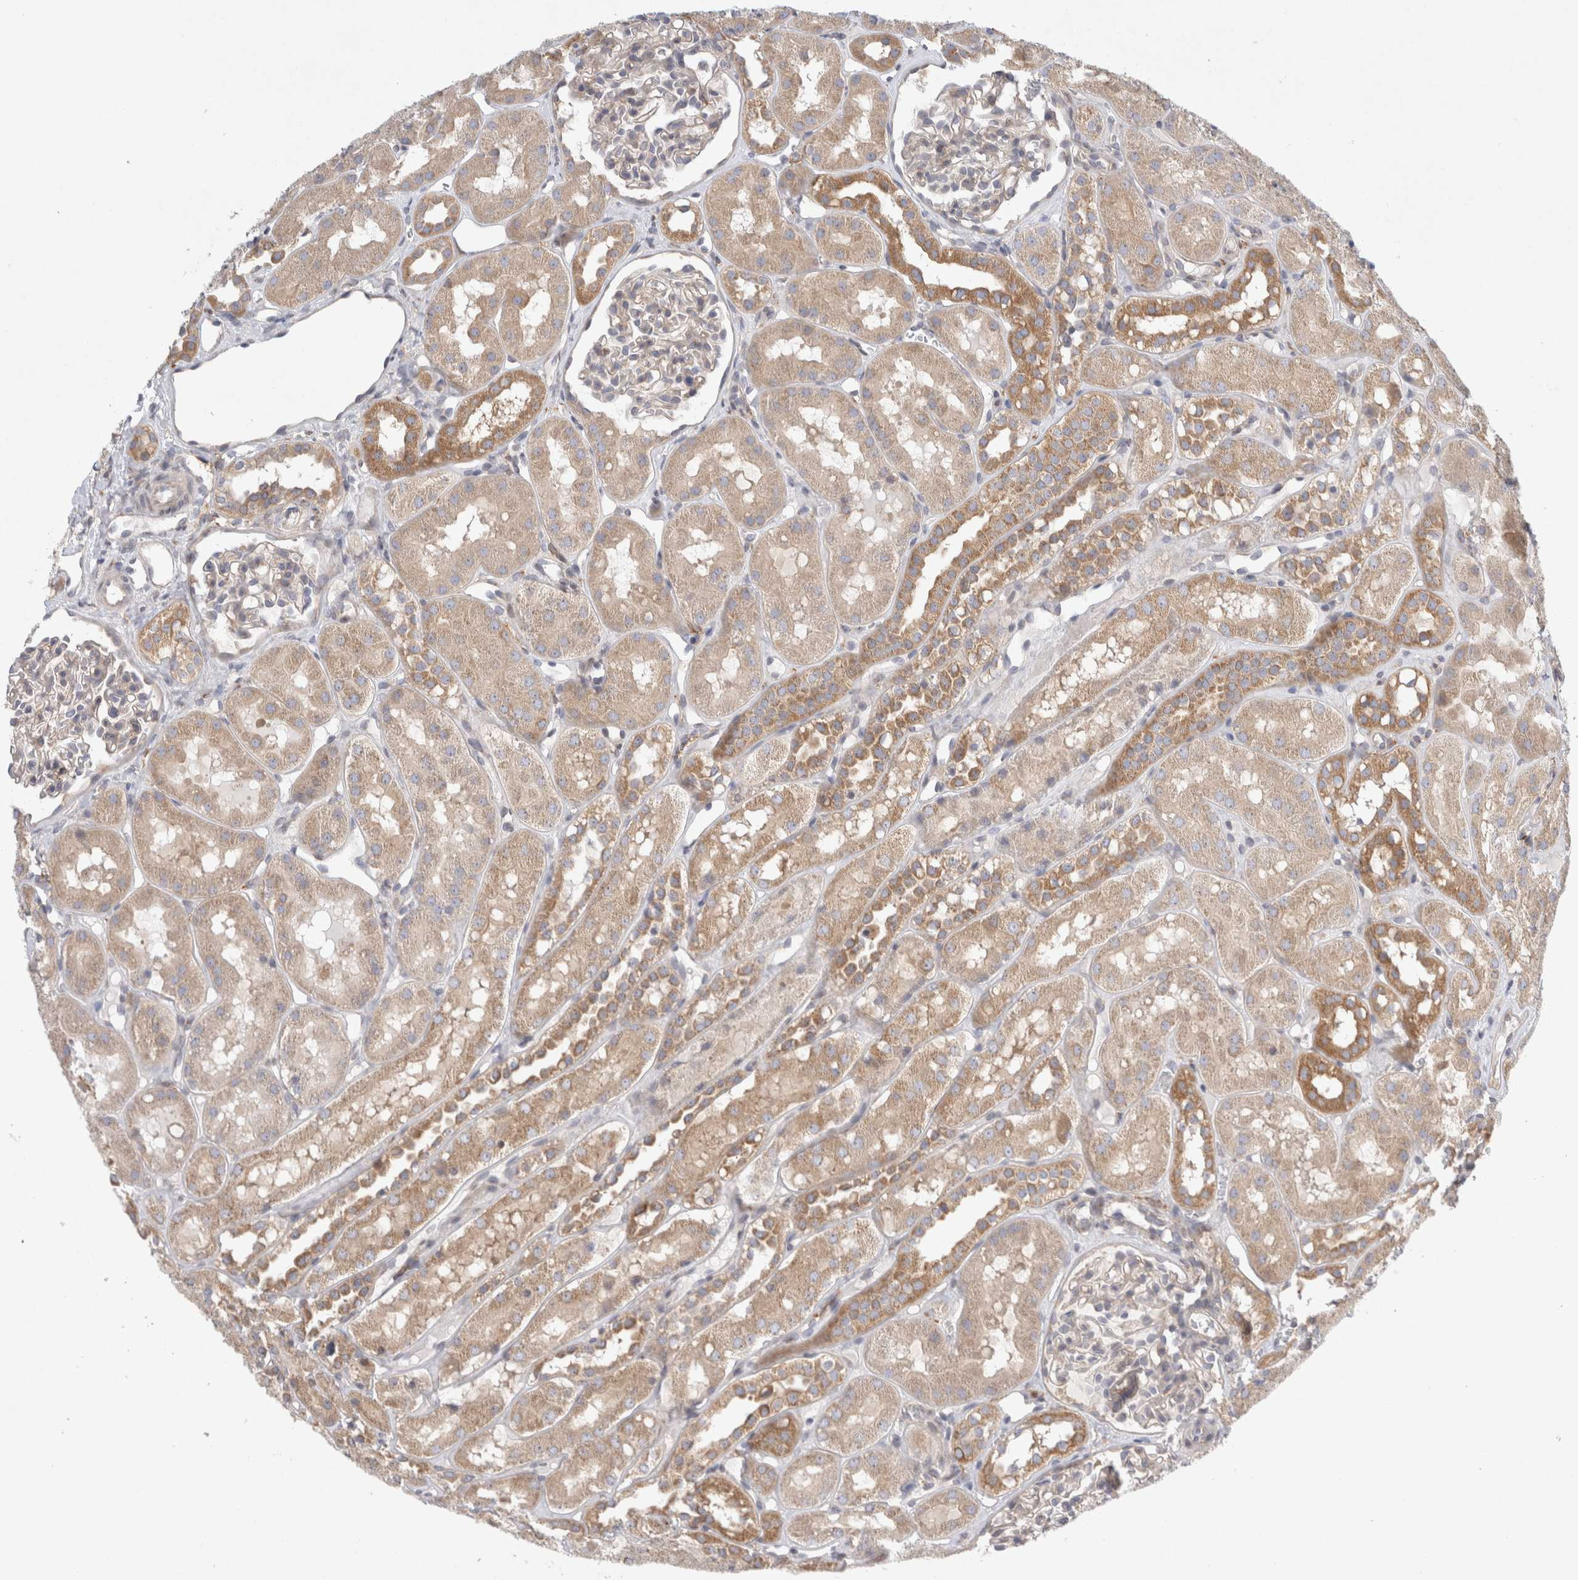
{"staining": {"intensity": "negative", "quantity": "none", "location": "none"}, "tissue": "kidney", "cell_type": "Cells in glomeruli", "image_type": "normal", "snomed": [{"axis": "morphology", "description": "Normal tissue, NOS"}, {"axis": "topography", "description": "Kidney"}], "caption": "DAB immunohistochemical staining of normal kidney displays no significant positivity in cells in glomeruli.", "gene": "CDCA7L", "patient": {"sex": "male", "age": 16}}